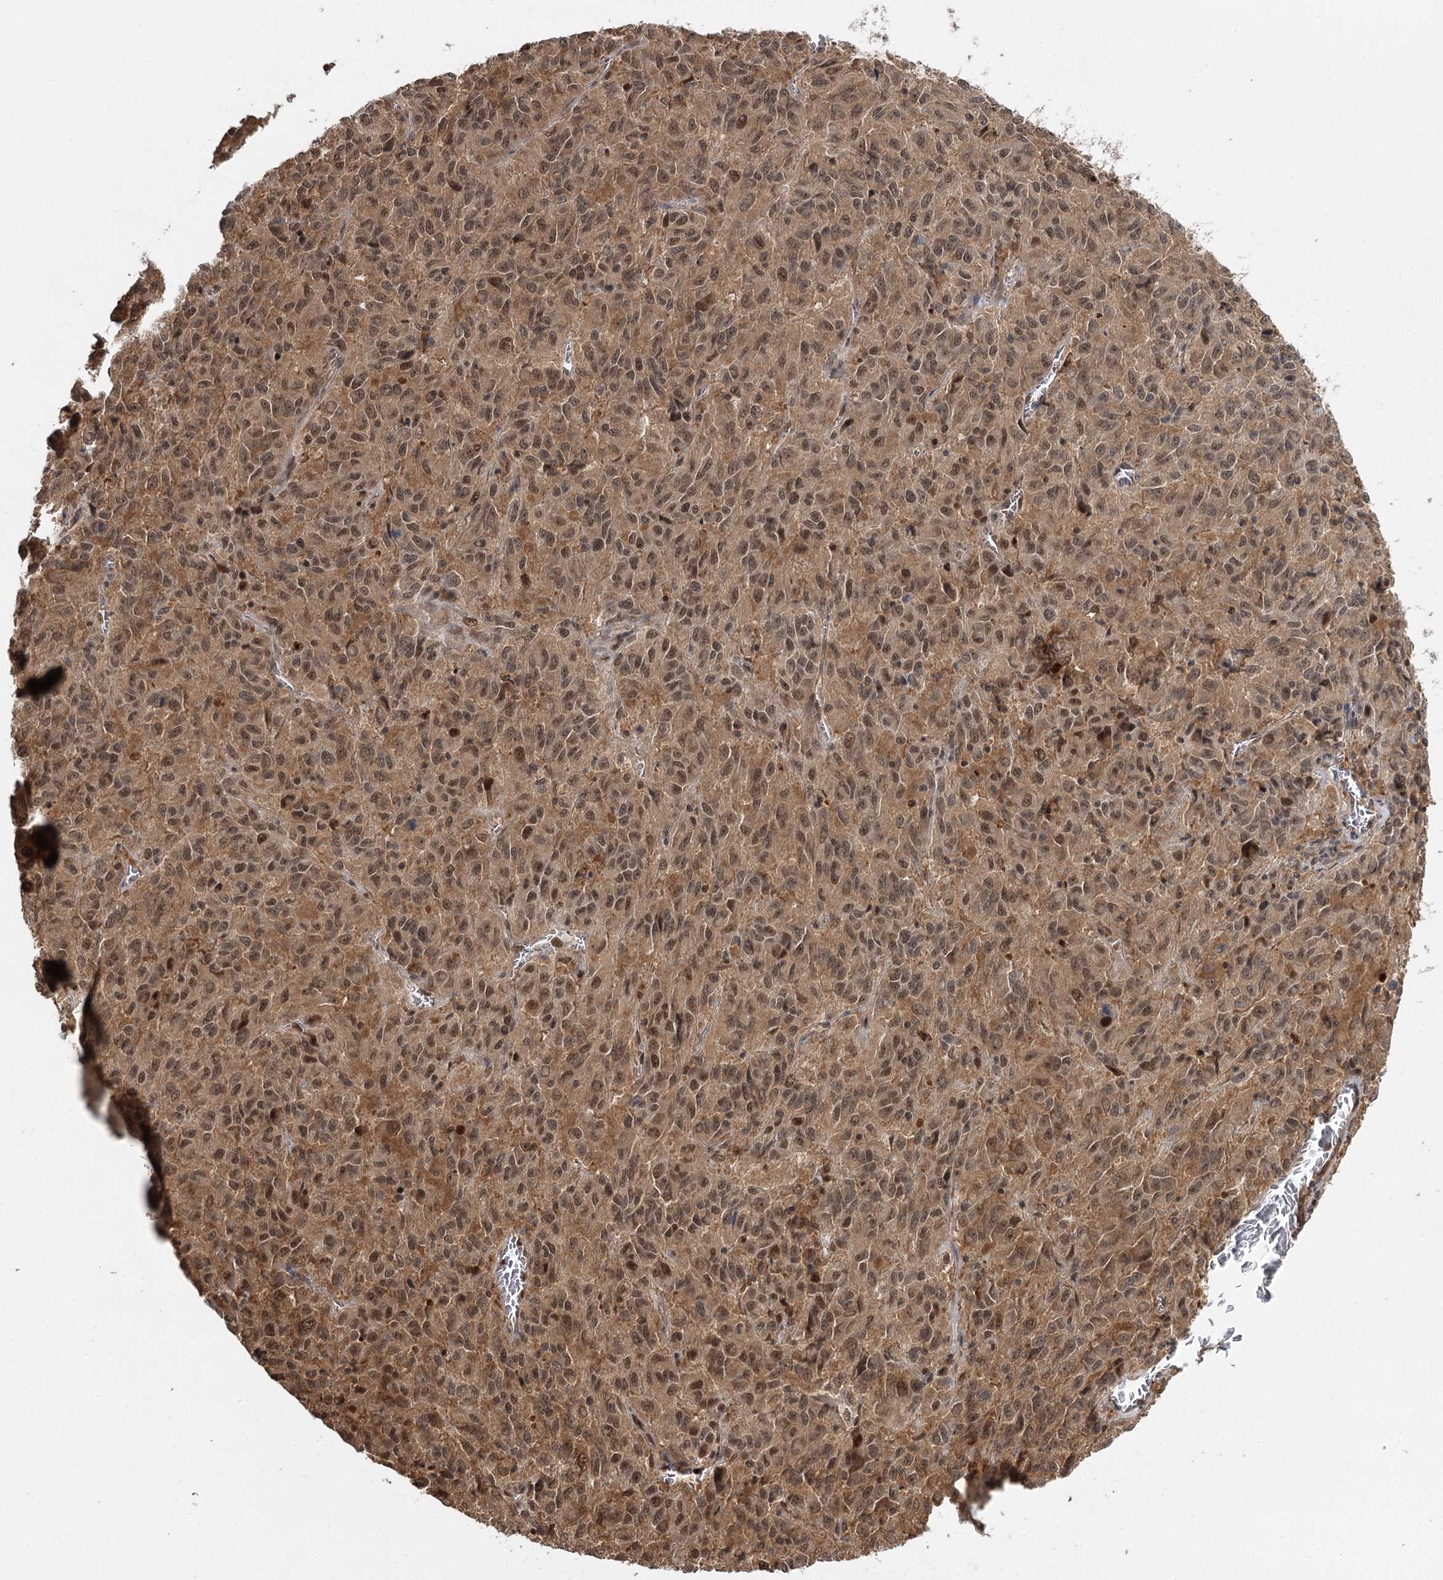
{"staining": {"intensity": "moderate", "quantity": ">75%", "location": "cytoplasmic/membranous,nuclear"}, "tissue": "melanoma", "cell_type": "Tumor cells", "image_type": "cancer", "snomed": [{"axis": "morphology", "description": "Malignant melanoma, Metastatic site"}, {"axis": "topography", "description": "Lung"}], "caption": "Immunohistochemistry (DAB) staining of human melanoma shows moderate cytoplasmic/membranous and nuclear protein positivity in approximately >75% of tumor cells.", "gene": "N6AMT1", "patient": {"sex": "male", "age": 64}}